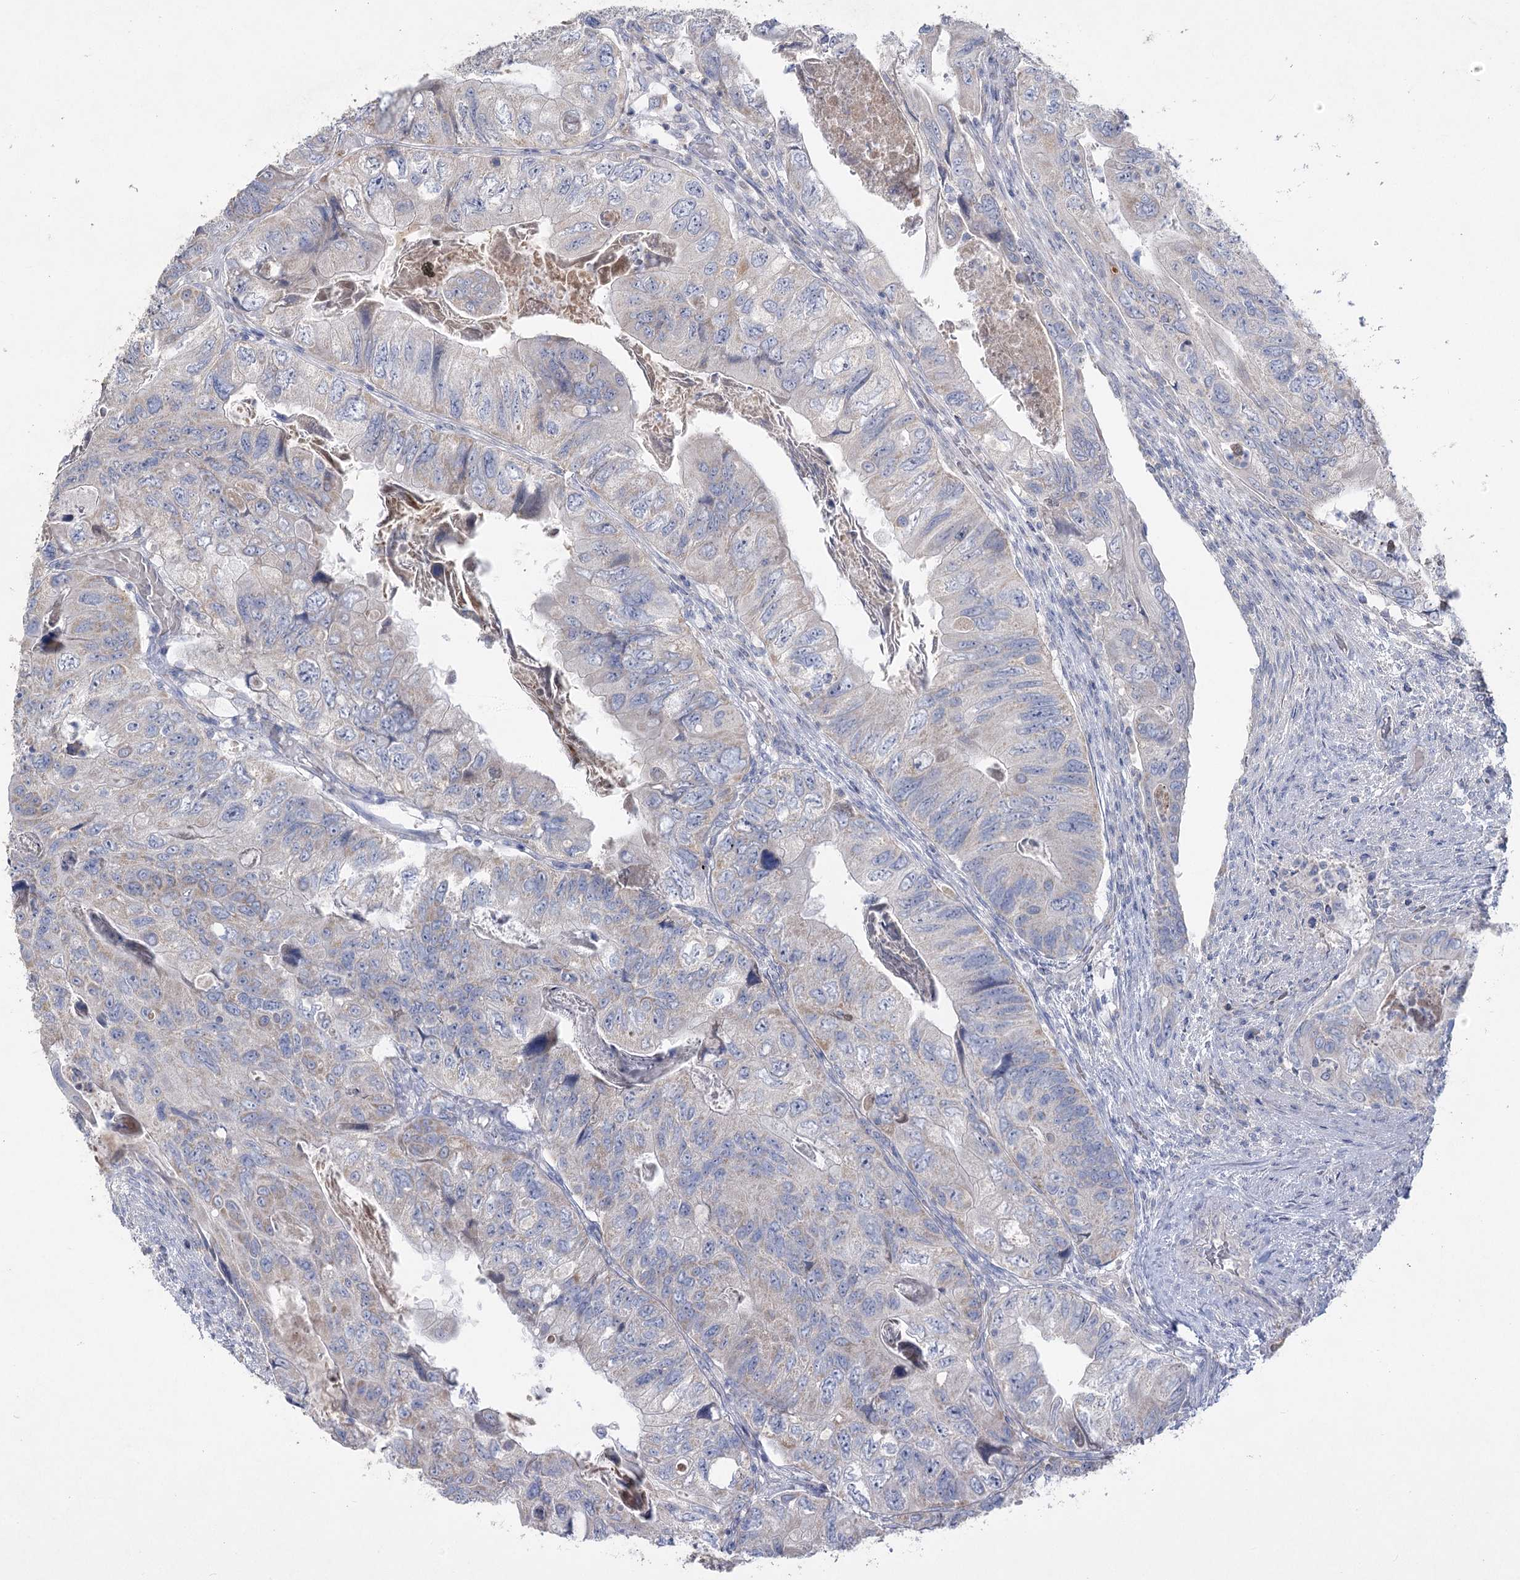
{"staining": {"intensity": "weak", "quantity": "25%-75%", "location": "cytoplasmic/membranous"}, "tissue": "colorectal cancer", "cell_type": "Tumor cells", "image_type": "cancer", "snomed": [{"axis": "morphology", "description": "Adenocarcinoma, NOS"}, {"axis": "topography", "description": "Rectum"}], "caption": "Approximately 25%-75% of tumor cells in human adenocarcinoma (colorectal) show weak cytoplasmic/membranous protein staining as visualized by brown immunohistochemical staining.", "gene": "TMEM187", "patient": {"sex": "male", "age": 63}}